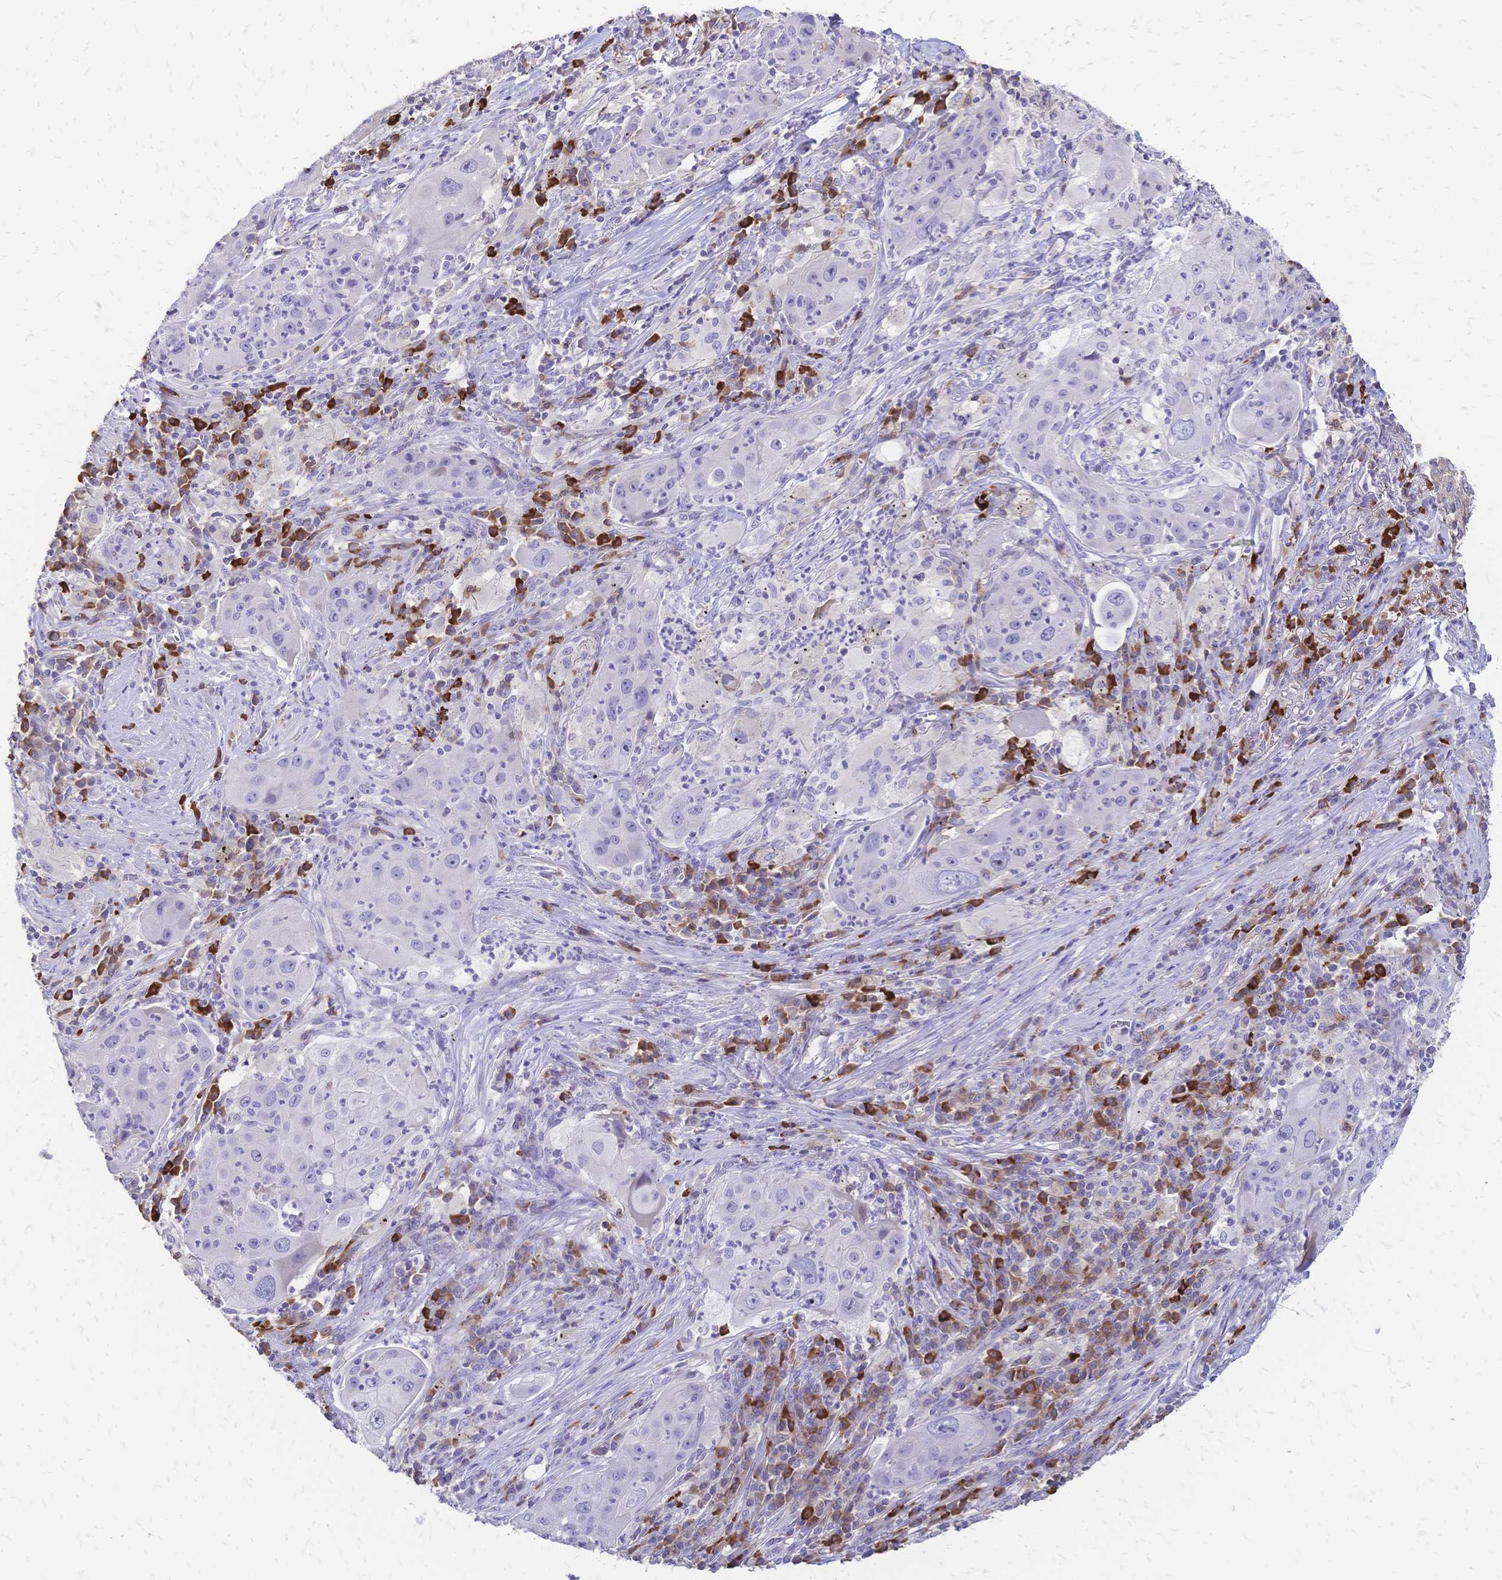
{"staining": {"intensity": "negative", "quantity": "none", "location": "none"}, "tissue": "lung cancer", "cell_type": "Tumor cells", "image_type": "cancer", "snomed": [{"axis": "morphology", "description": "Squamous cell carcinoma, NOS"}, {"axis": "topography", "description": "Lung"}], "caption": "A high-resolution micrograph shows immunohistochemistry staining of lung squamous cell carcinoma, which reveals no significant staining in tumor cells. (DAB (3,3'-diaminobenzidine) IHC visualized using brightfield microscopy, high magnification).", "gene": "IL2RA", "patient": {"sex": "female", "age": 59}}